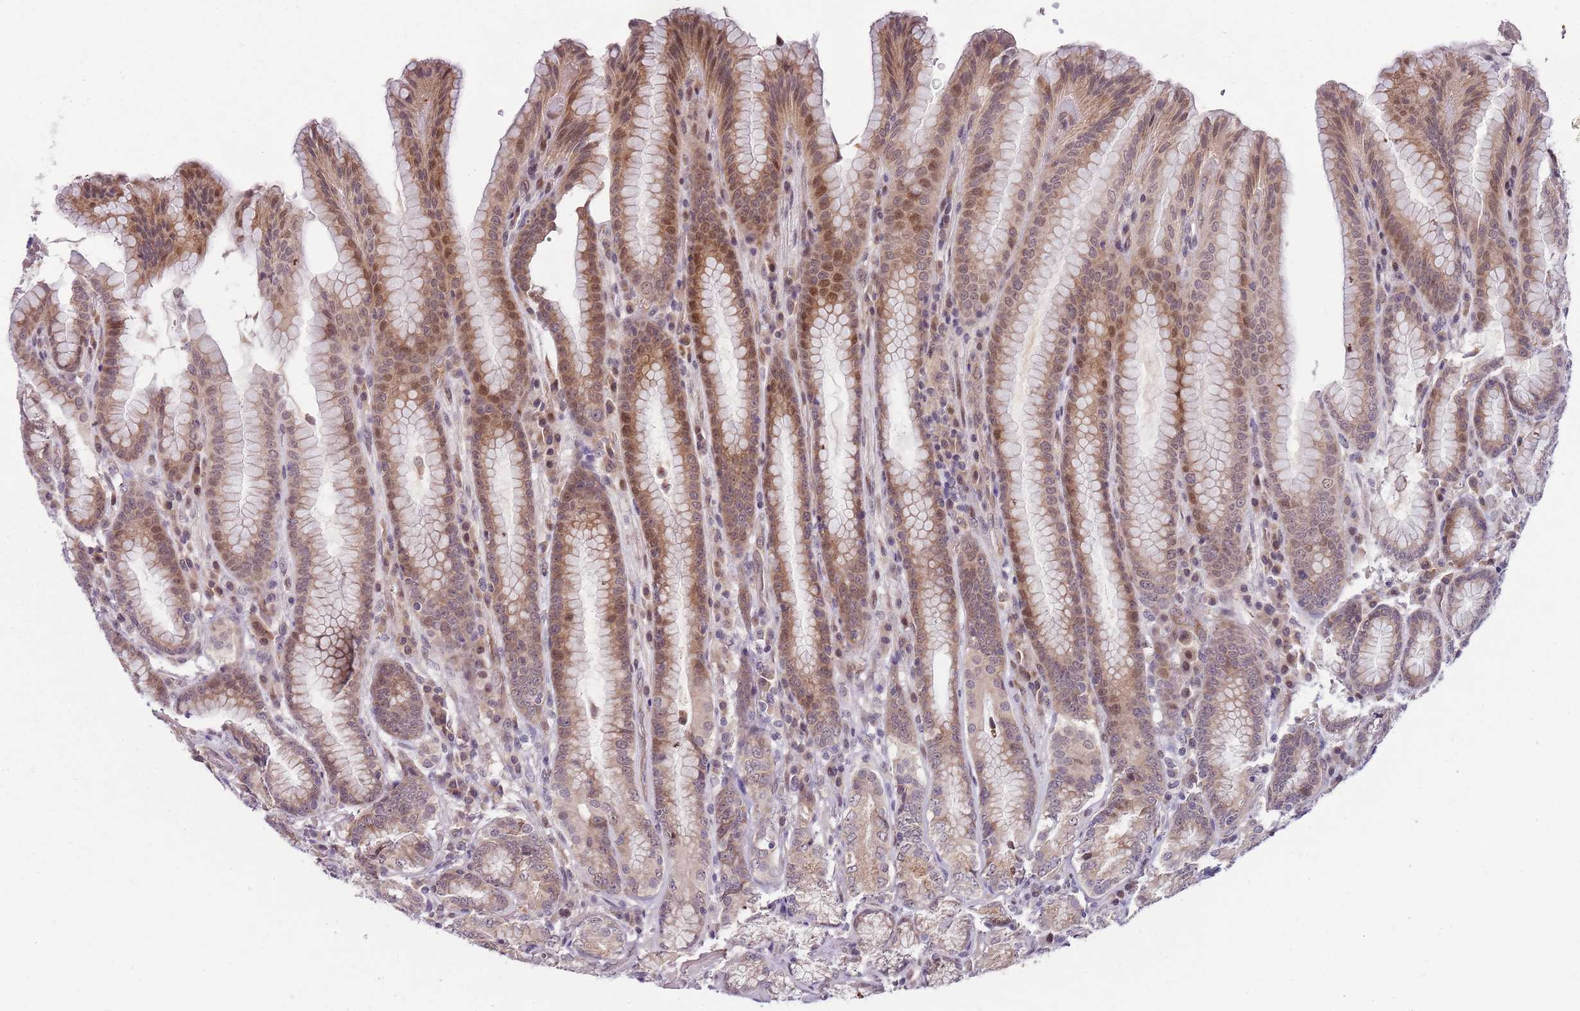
{"staining": {"intensity": "moderate", "quantity": ">75%", "location": "cytoplasmic/membranous,nuclear"}, "tissue": "stomach", "cell_type": "Glandular cells", "image_type": "normal", "snomed": [{"axis": "morphology", "description": "Normal tissue, NOS"}, {"axis": "topography", "description": "Stomach, upper"}, {"axis": "topography", "description": "Stomach, lower"}], "caption": "Immunohistochemistry (IHC) photomicrograph of benign stomach: human stomach stained using immunohistochemistry exhibits medium levels of moderate protein expression localized specifically in the cytoplasmic/membranous,nuclear of glandular cells, appearing as a cytoplasmic/membranous,nuclear brown color.", "gene": "FBXL22", "patient": {"sex": "female", "age": 76}}